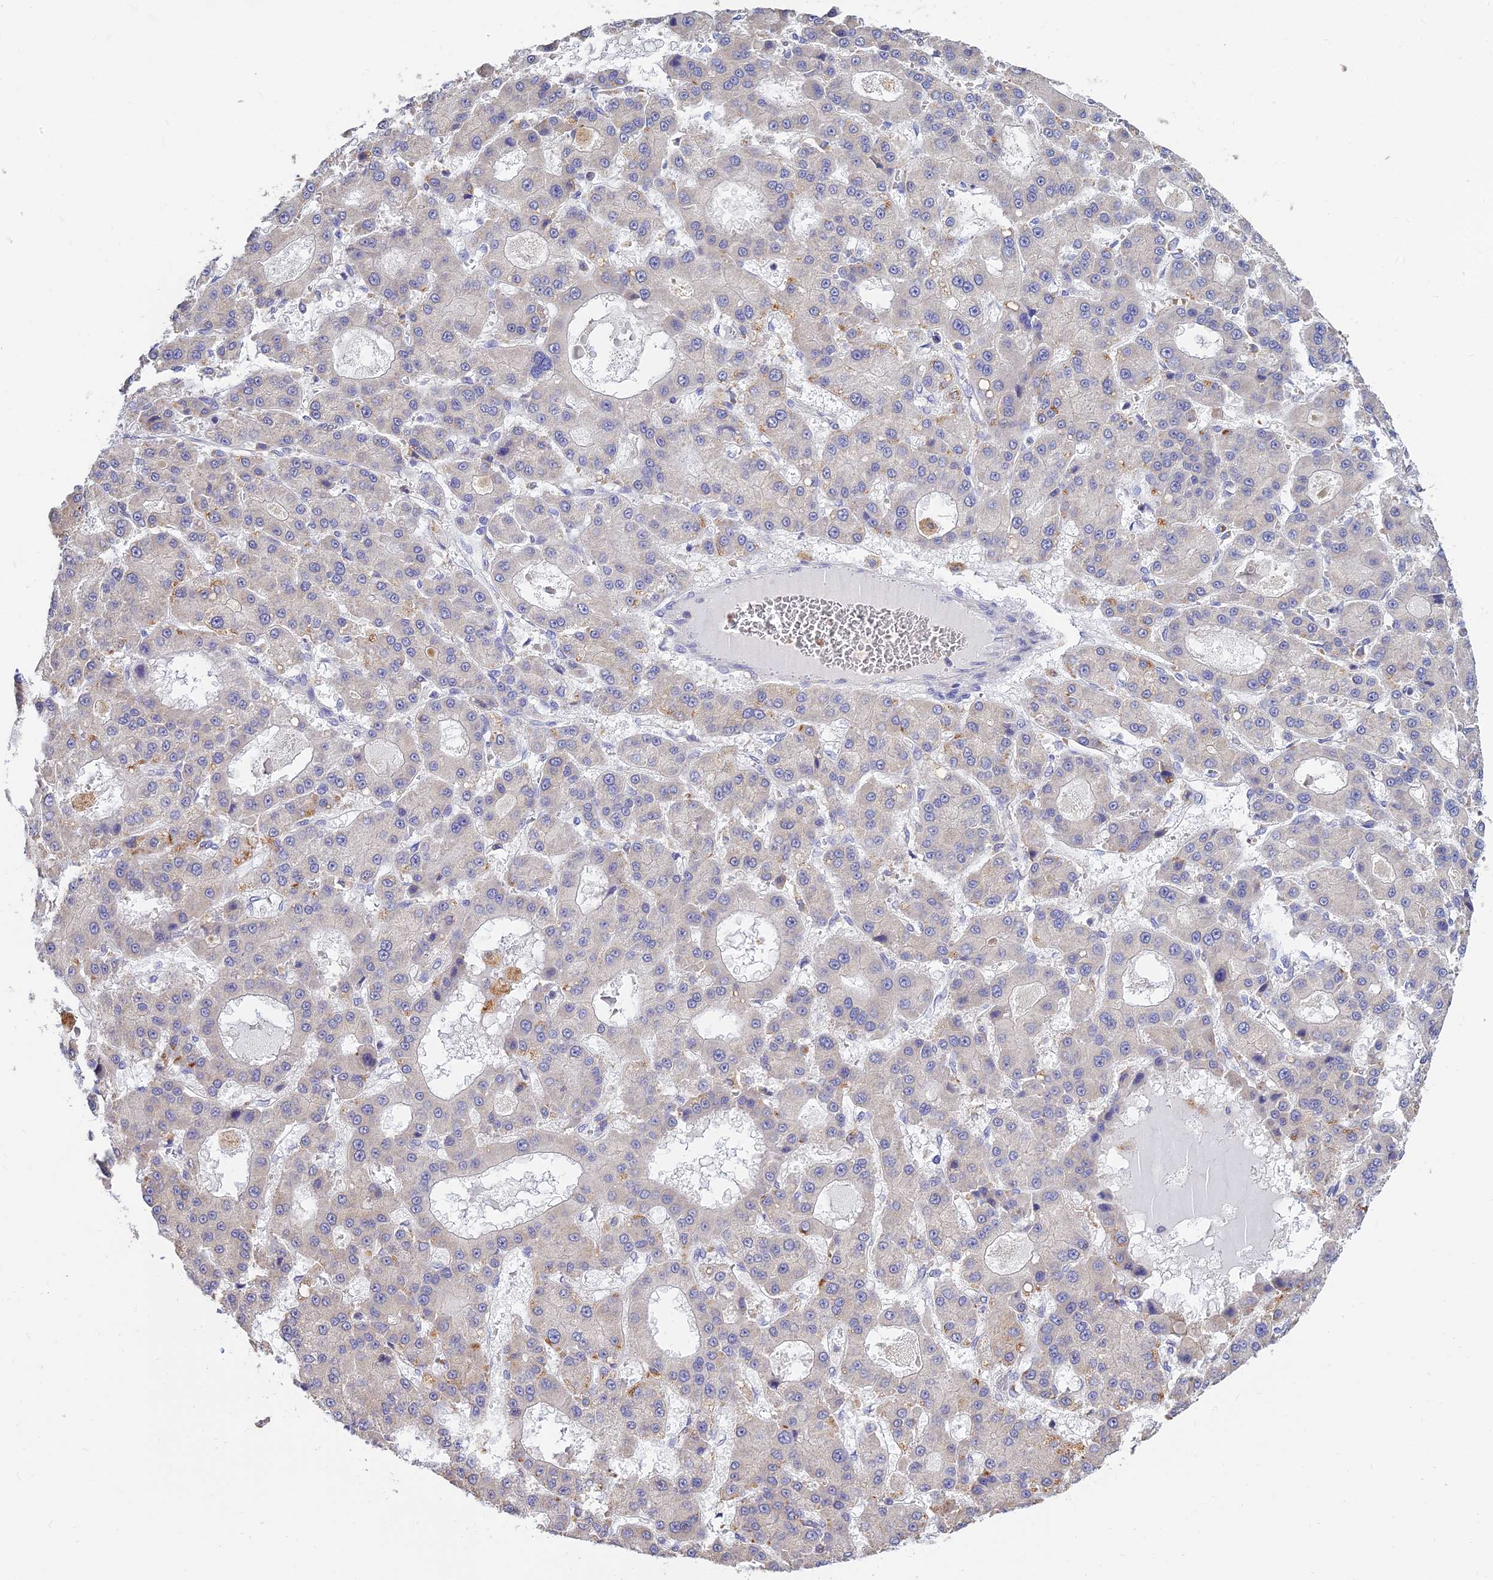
{"staining": {"intensity": "negative", "quantity": "none", "location": "none"}, "tissue": "liver cancer", "cell_type": "Tumor cells", "image_type": "cancer", "snomed": [{"axis": "morphology", "description": "Carcinoma, Hepatocellular, NOS"}, {"axis": "topography", "description": "Liver"}], "caption": "An image of liver cancer stained for a protein exhibits no brown staining in tumor cells. Nuclei are stained in blue.", "gene": "ARL8B", "patient": {"sex": "male", "age": 70}}